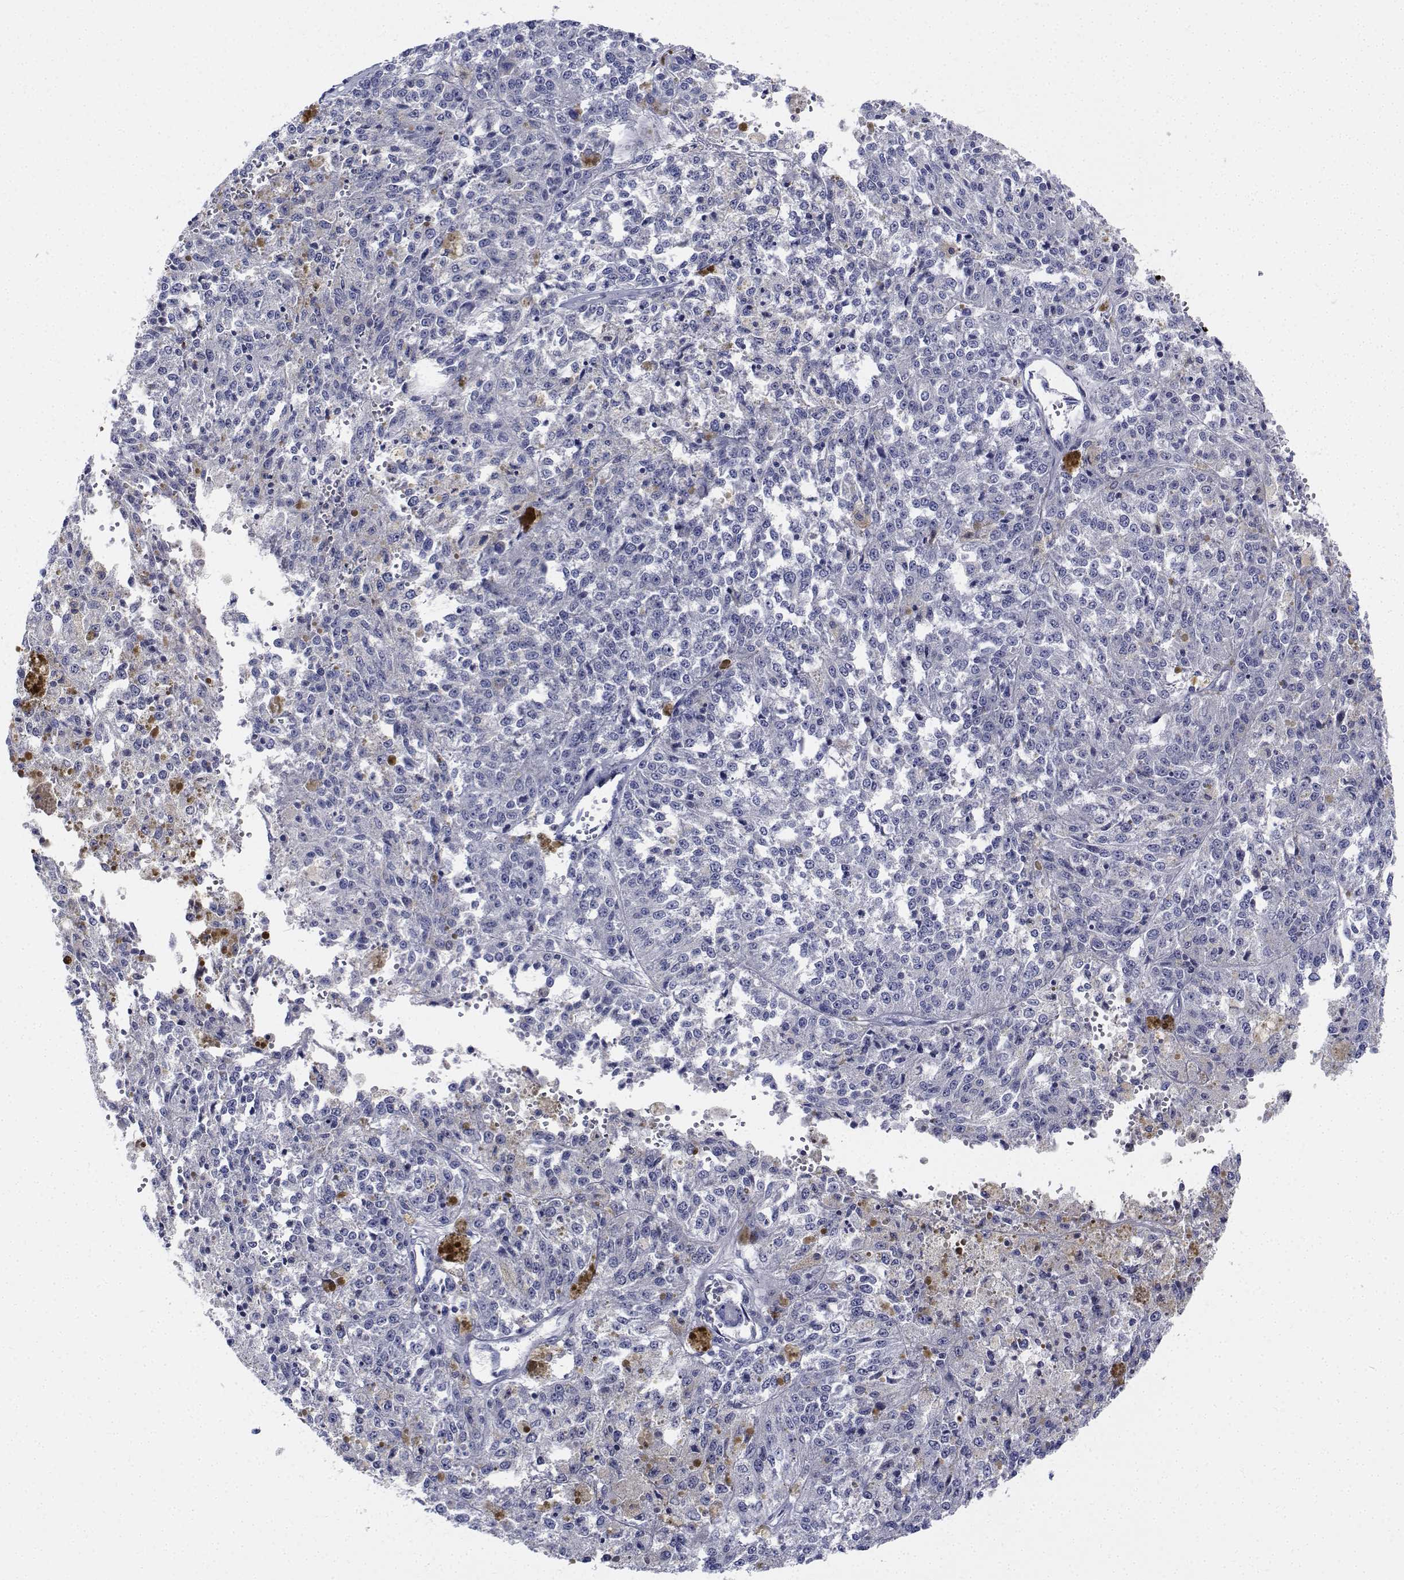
{"staining": {"intensity": "negative", "quantity": "none", "location": "none"}, "tissue": "melanoma", "cell_type": "Tumor cells", "image_type": "cancer", "snomed": [{"axis": "morphology", "description": "Malignant melanoma, Metastatic site"}, {"axis": "topography", "description": "Lymph node"}], "caption": "Protein analysis of melanoma shows no significant staining in tumor cells. (Immunohistochemistry, brightfield microscopy, high magnification).", "gene": "PLXNA4", "patient": {"sex": "female", "age": 64}}